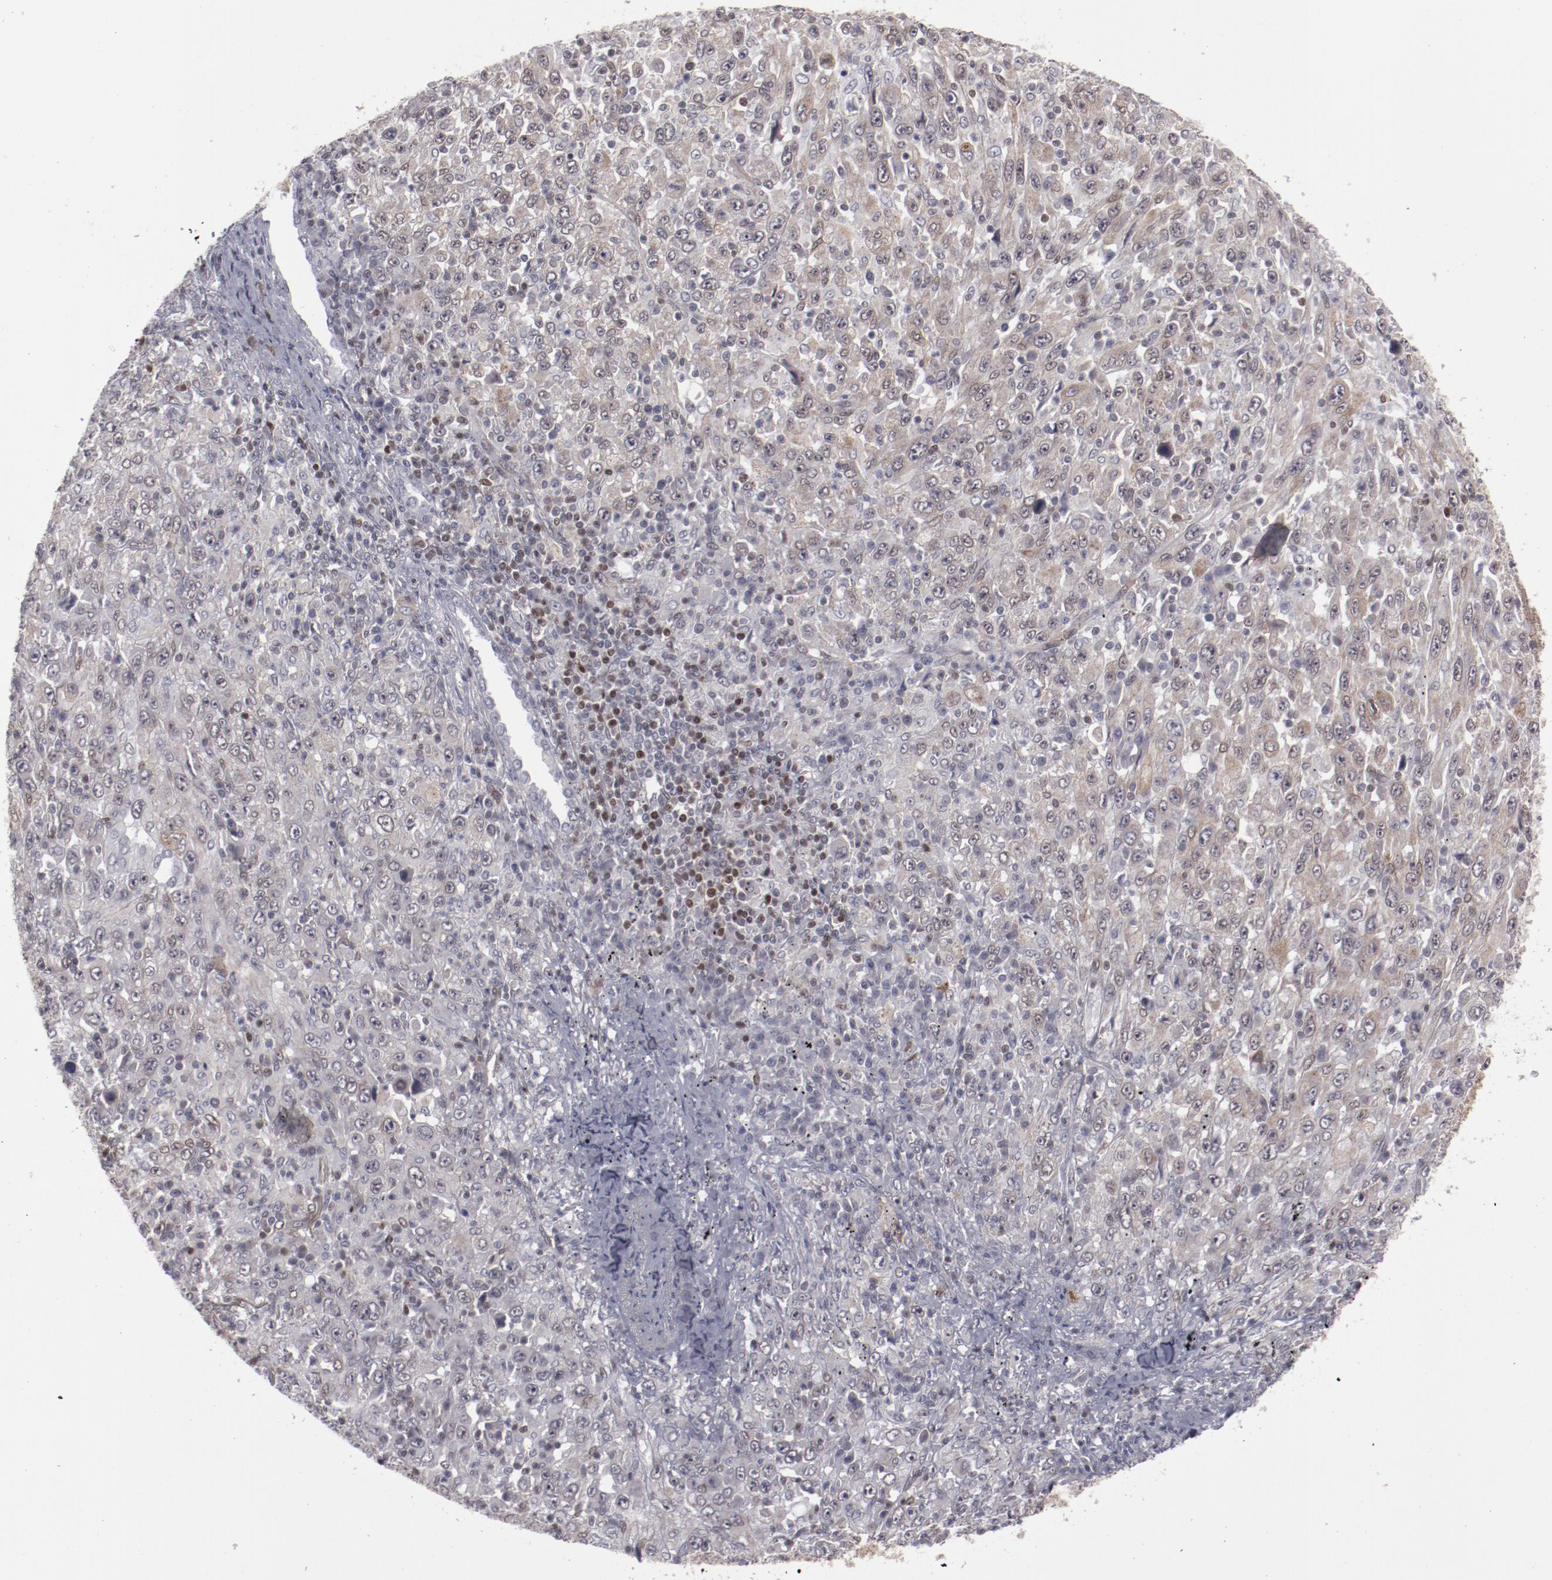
{"staining": {"intensity": "moderate", "quantity": "25%-75%", "location": "cytoplasmic/membranous"}, "tissue": "melanoma", "cell_type": "Tumor cells", "image_type": "cancer", "snomed": [{"axis": "morphology", "description": "Malignant melanoma, Metastatic site"}, {"axis": "topography", "description": "Skin"}], "caption": "Malignant melanoma (metastatic site) stained for a protein reveals moderate cytoplasmic/membranous positivity in tumor cells.", "gene": "LEF1", "patient": {"sex": "female", "age": 56}}